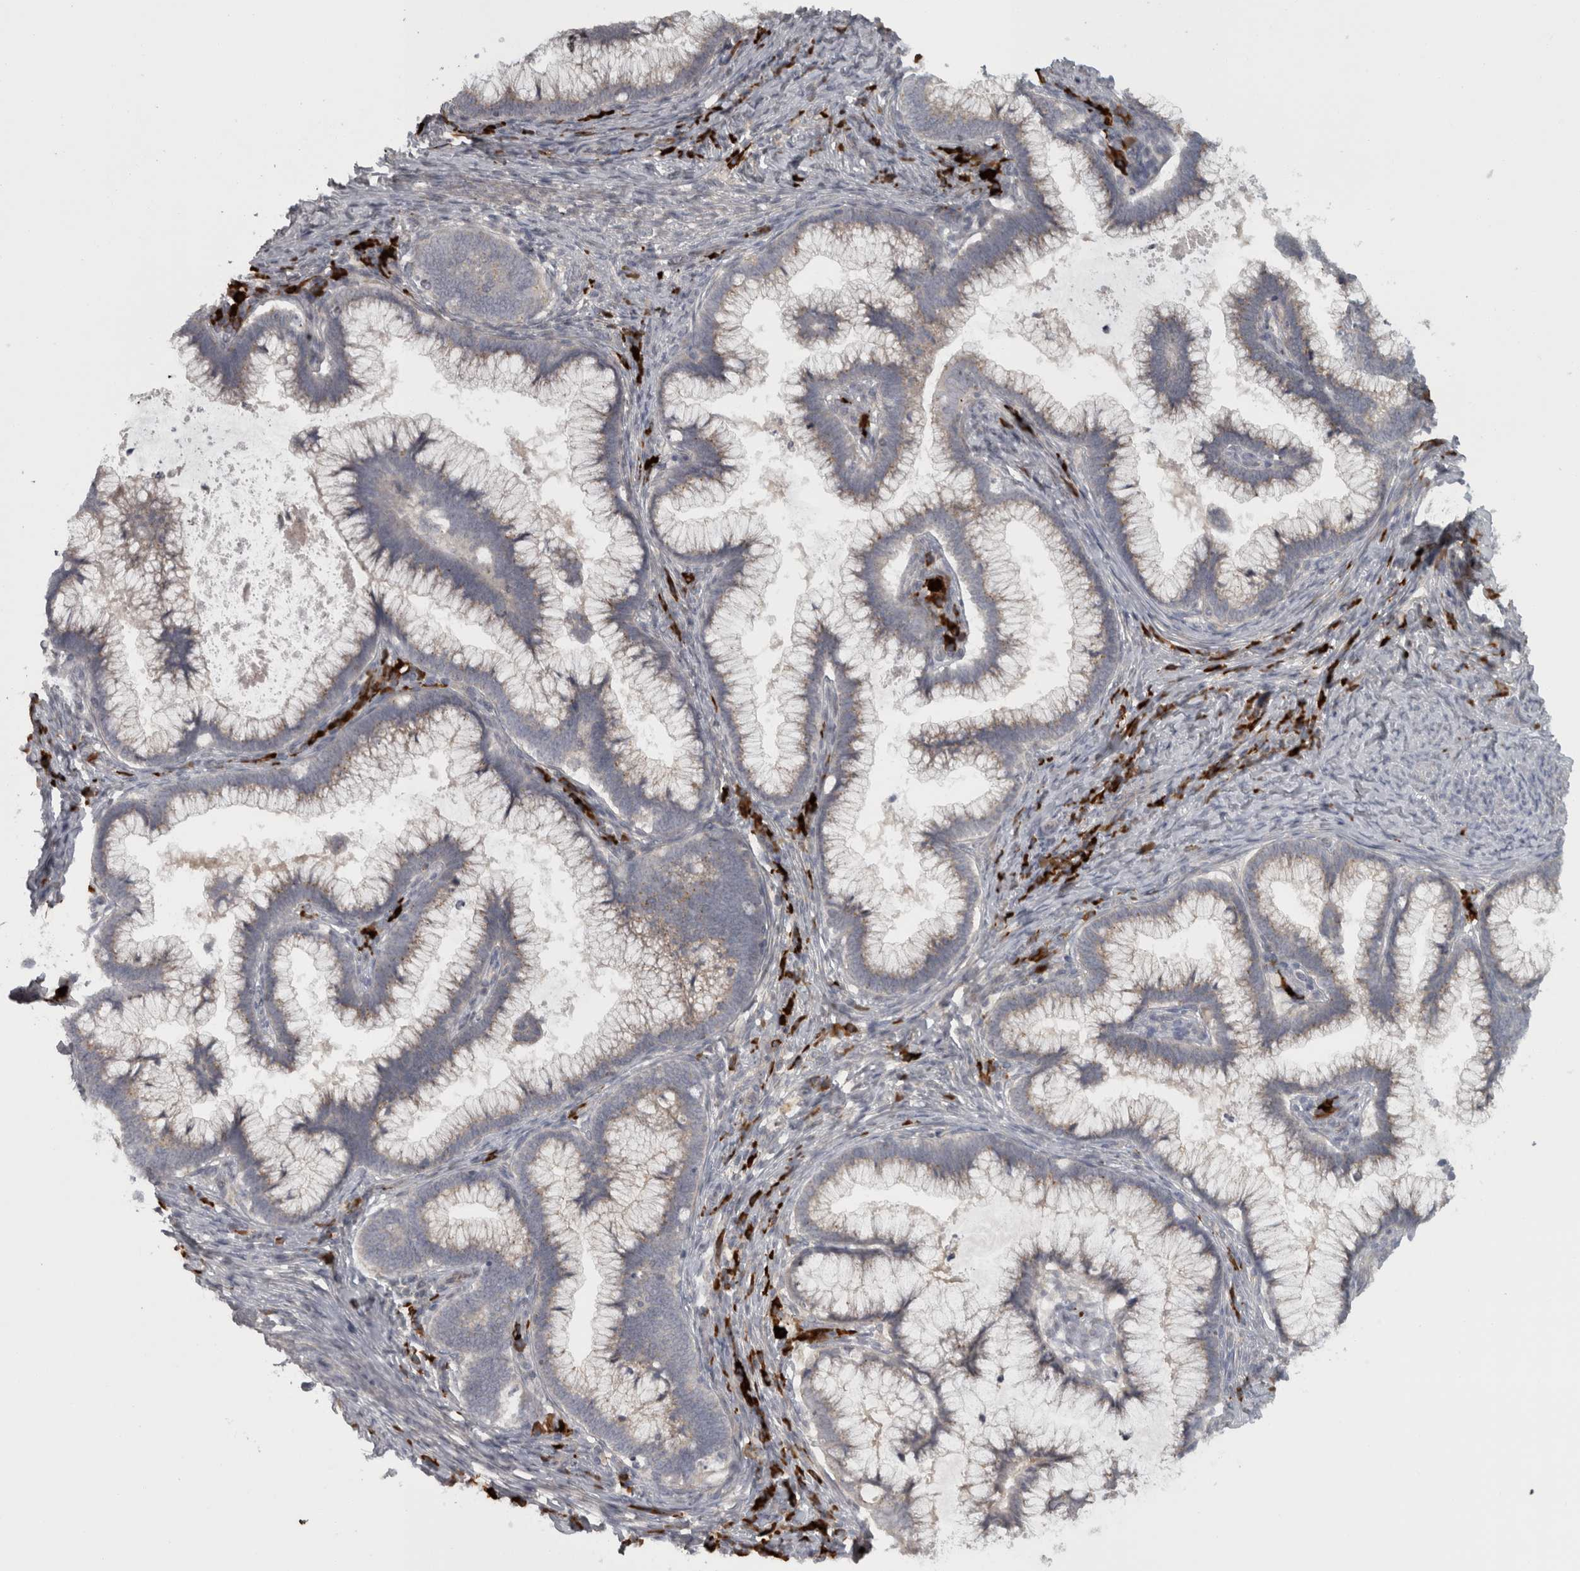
{"staining": {"intensity": "weak", "quantity": "25%-75%", "location": "cytoplasmic/membranous"}, "tissue": "cervical cancer", "cell_type": "Tumor cells", "image_type": "cancer", "snomed": [{"axis": "morphology", "description": "Adenocarcinoma, NOS"}, {"axis": "topography", "description": "Cervix"}], "caption": "Protein expression analysis of cervical adenocarcinoma exhibits weak cytoplasmic/membranous staining in approximately 25%-75% of tumor cells.", "gene": "SLCO5A1", "patient": {"sex": "female", "age": 36}}